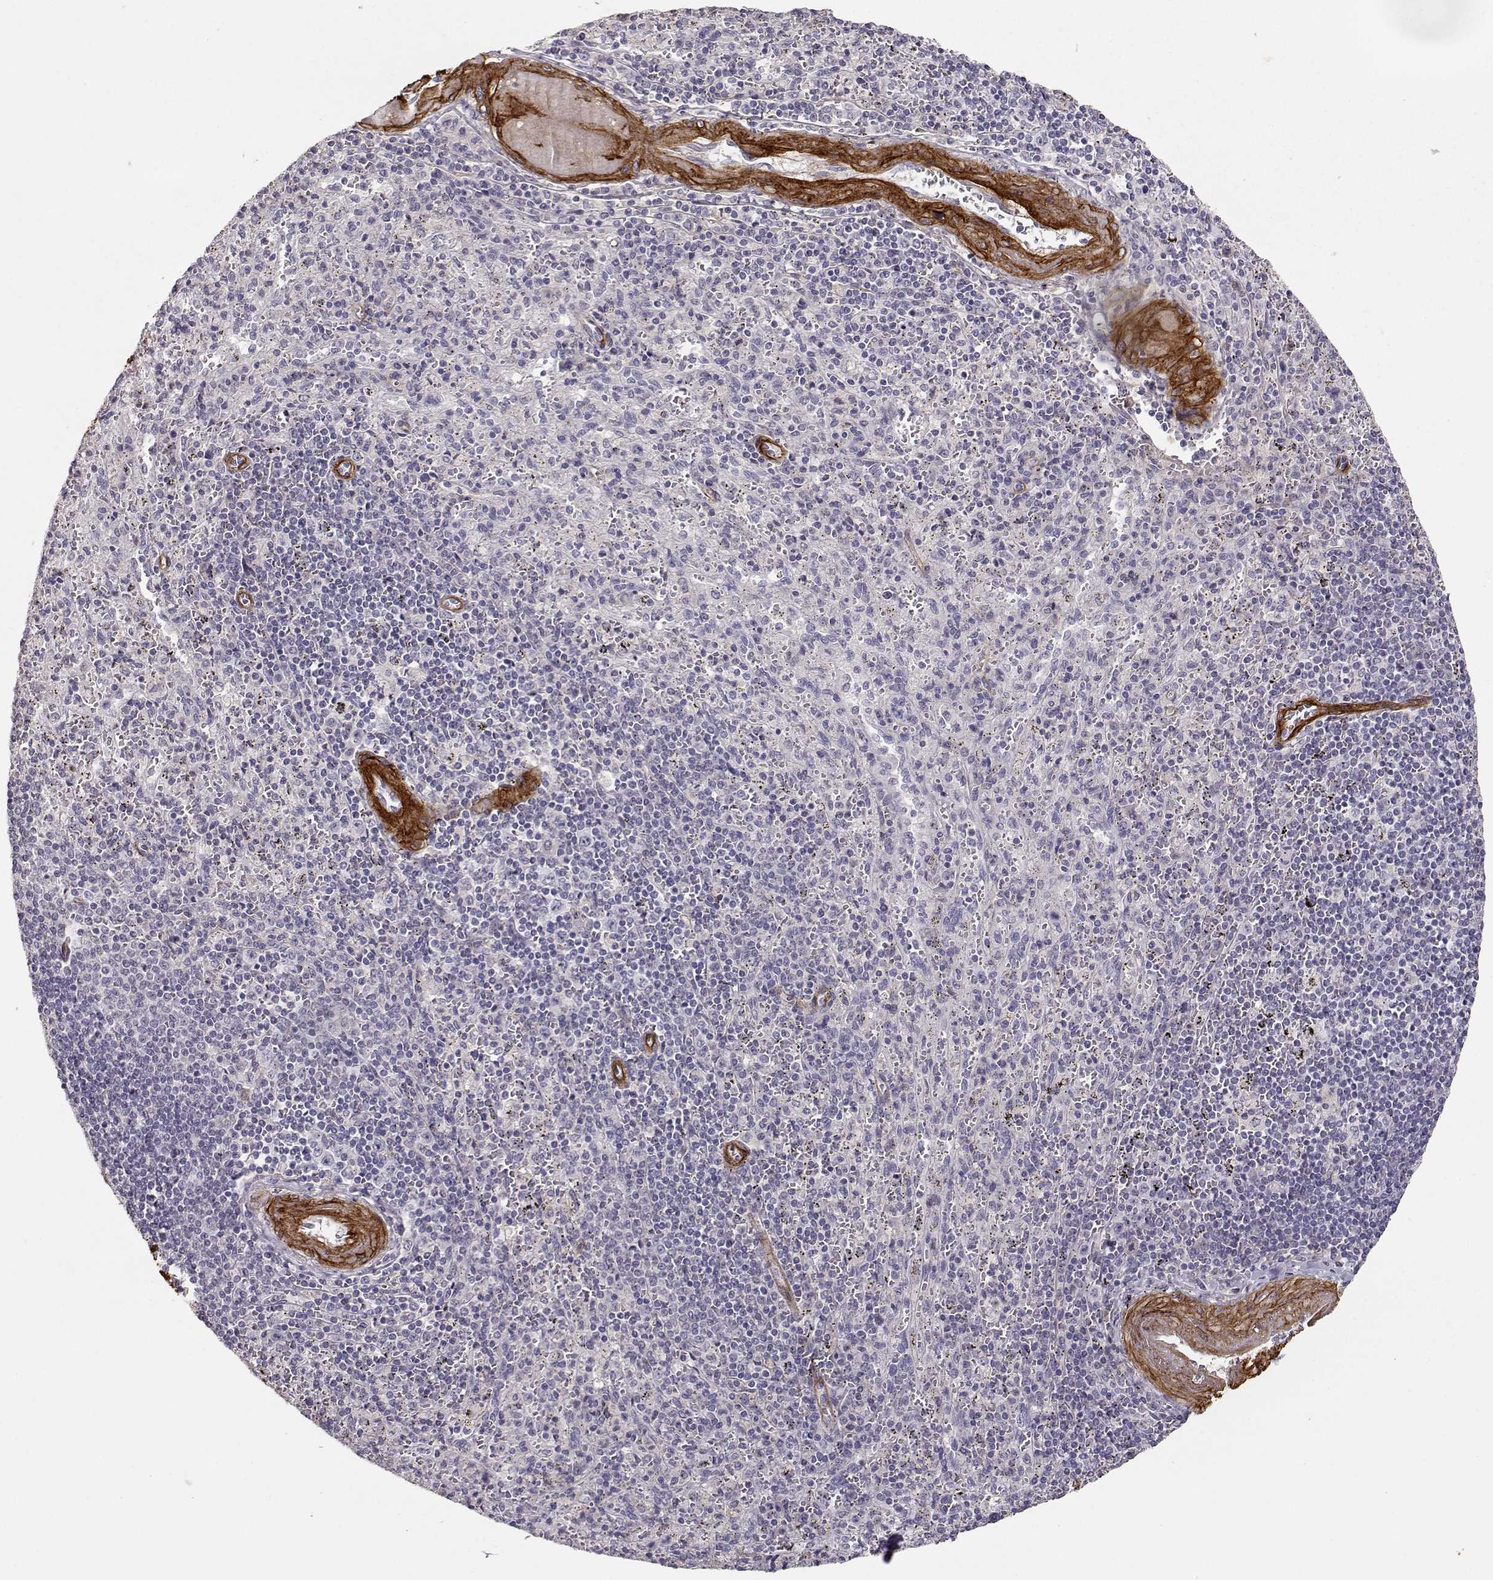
{"staining": {"intensity": "negative", "quantity": "none", "location": "none"}, "tissue": "spleen", "cell_type": "Cells in red pulp", "image_type": "normal", "snomed": [{"axis": "morphology", "description": "Normal tissue, NOS"}, {"axis": "topography", "description": "Spleen"}], "caption": "This histopathology image is of normal spleen stained with immunohistochemistry to label a protein in brown with the nuclei are counter-stained blue. There is no positivity in cells in red pulp. Nuclei are stained in blue.", "gene": "LAMA5", "patient": {"sex": "male", "age": 57}}